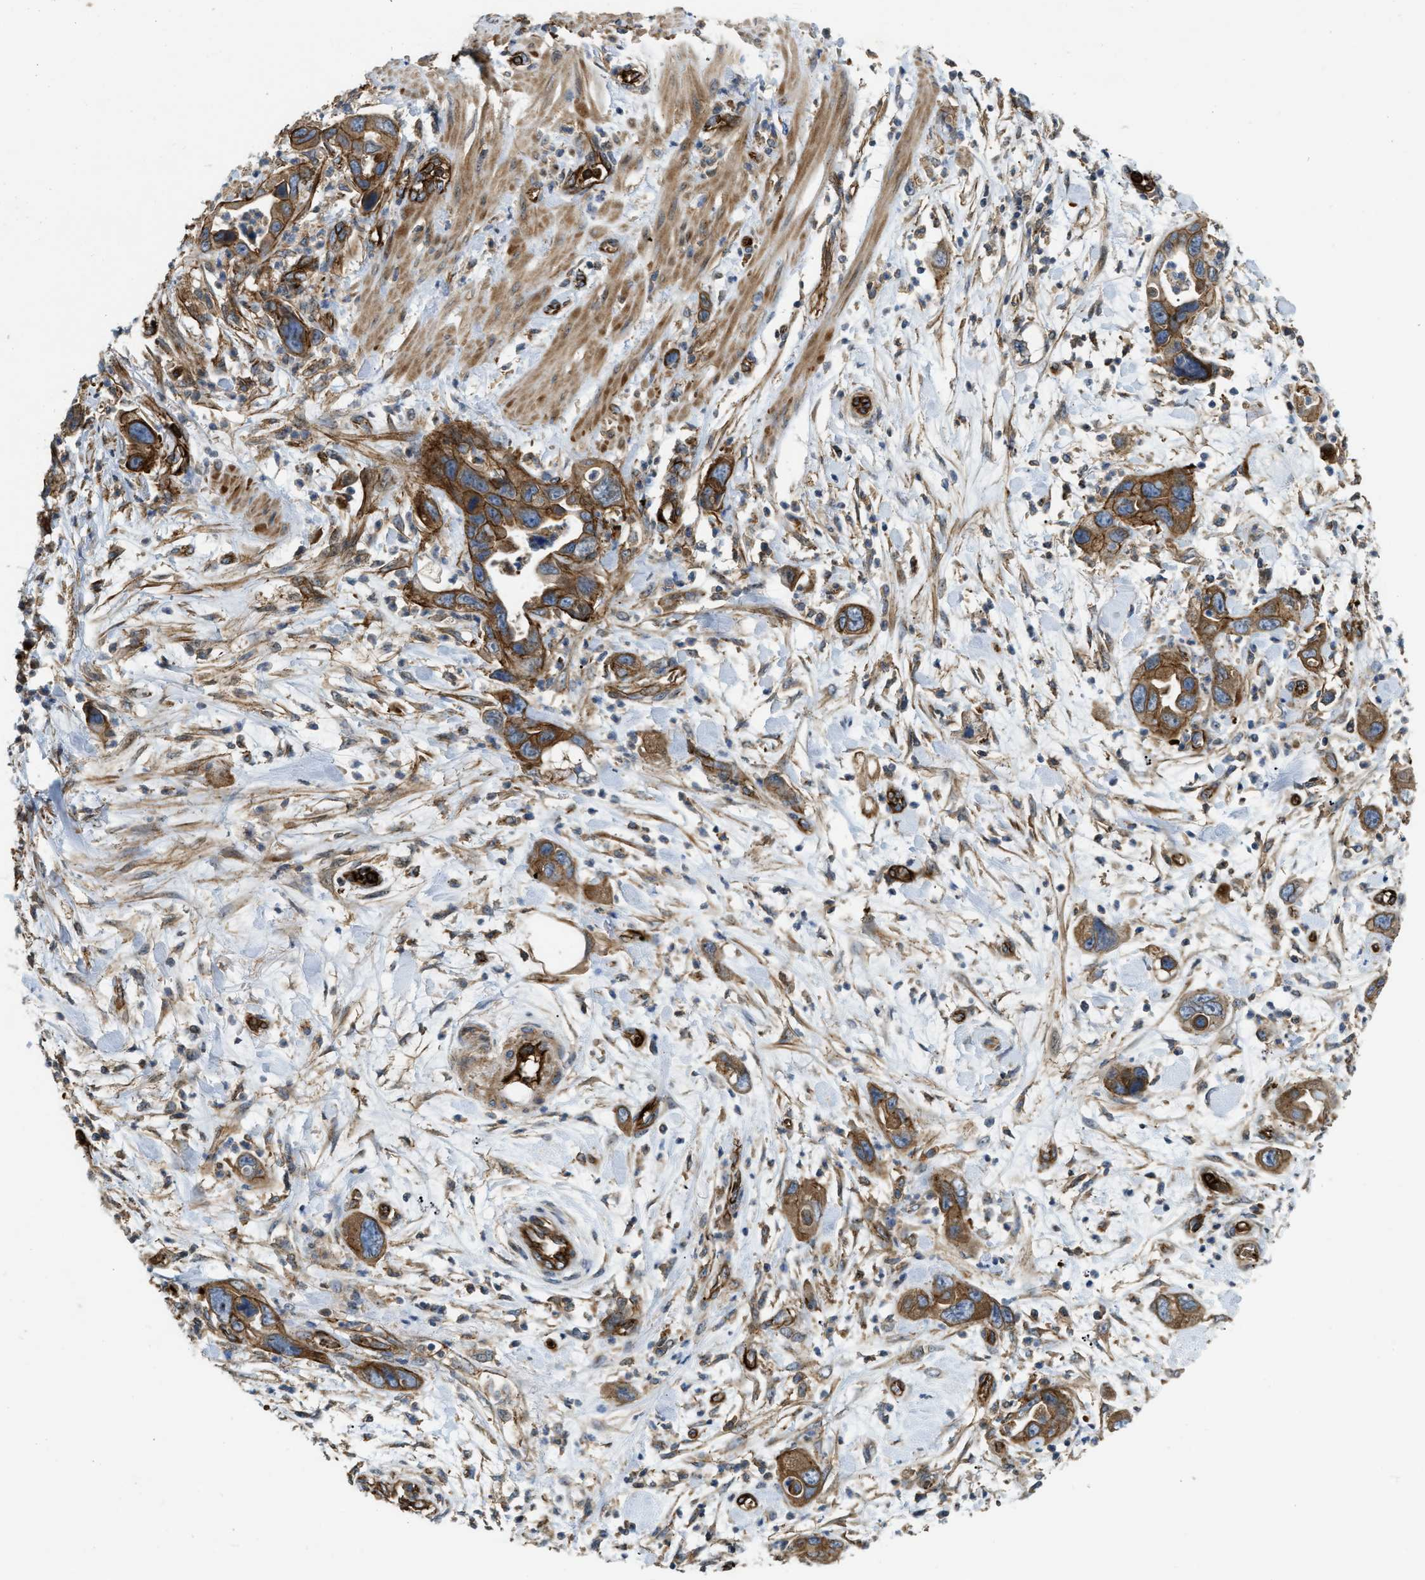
{"staining": {"intensity": "moderate", "quantity": ">75%", "location": "cytoplasmic/membranous"}, "tissue": "pancreatic cancer", "cell_type": "Tumor cells", "image_type": "cancer", "snomed": [{"axis": "morphology", "description": "Adenocarcinoma, NOS"}, {"axis": "topography", "description": "Pancreas"}], "caption": "Adenocarcinoma (pancreatic) tissue displays moderate cytoplasmic/membranous staining in about >75% of tumor cells", "gene": "ERC1", "patient": {"sex": "female", "age": 70}}